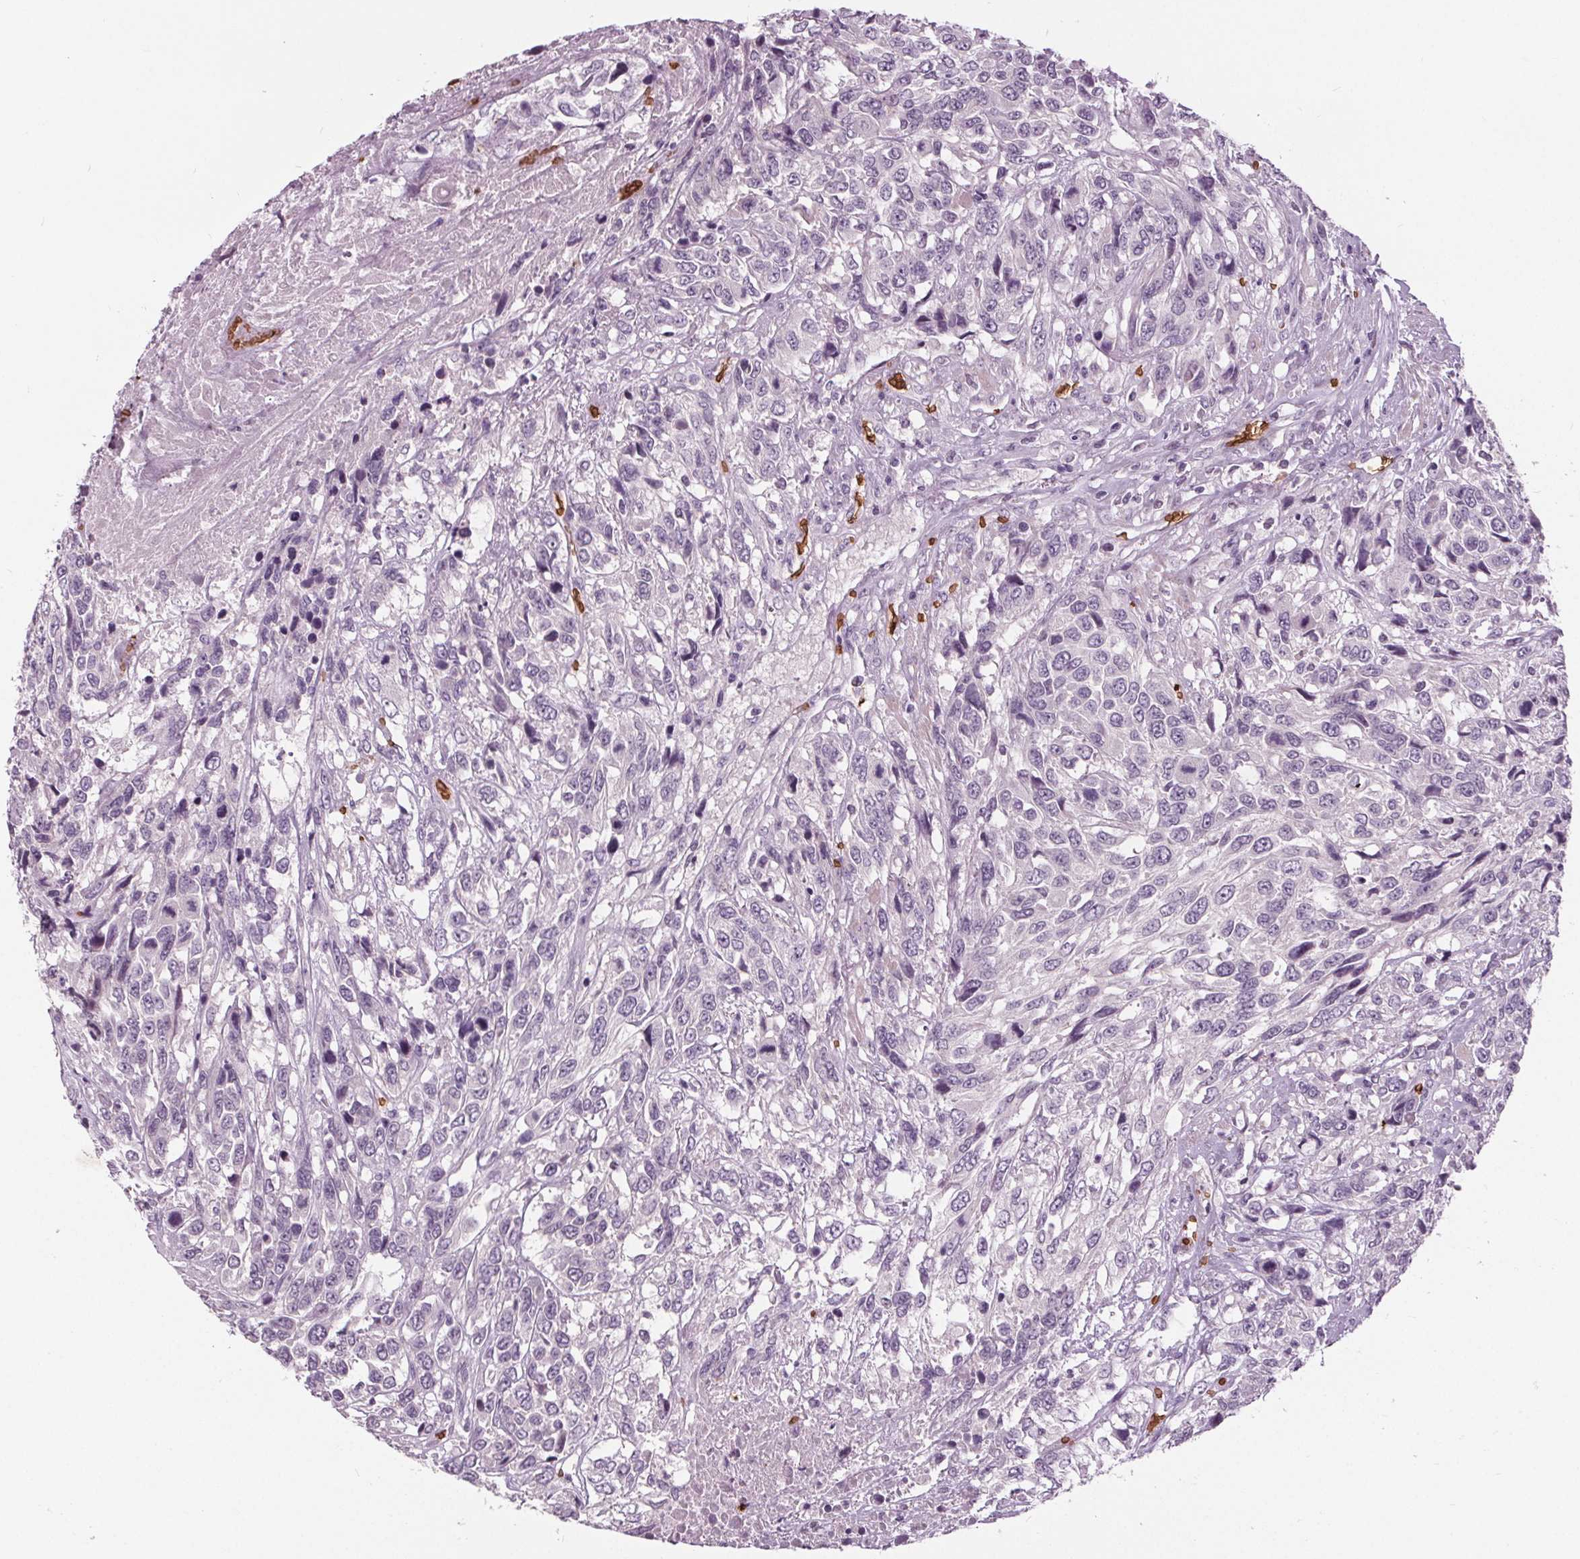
{"staining": {"intensity": "negative", "quantity": "none", "location": "none"}, "tissue": "urothelial cancer", "cell_type": "Tumor cells", "image_type": "cancer", "snomed": [{"axis": "morphology", "description": "Urothelial carcinoma, High grade"}, {"axis": "topography", "description": "Urinary bladder"}], "caption": "This is a micrograph of IHC staining of urothelial cancer, which shows no expression in tumor cells.", "gene": "SLC4A1", "patient": {"sex": "female", "age": 70}}